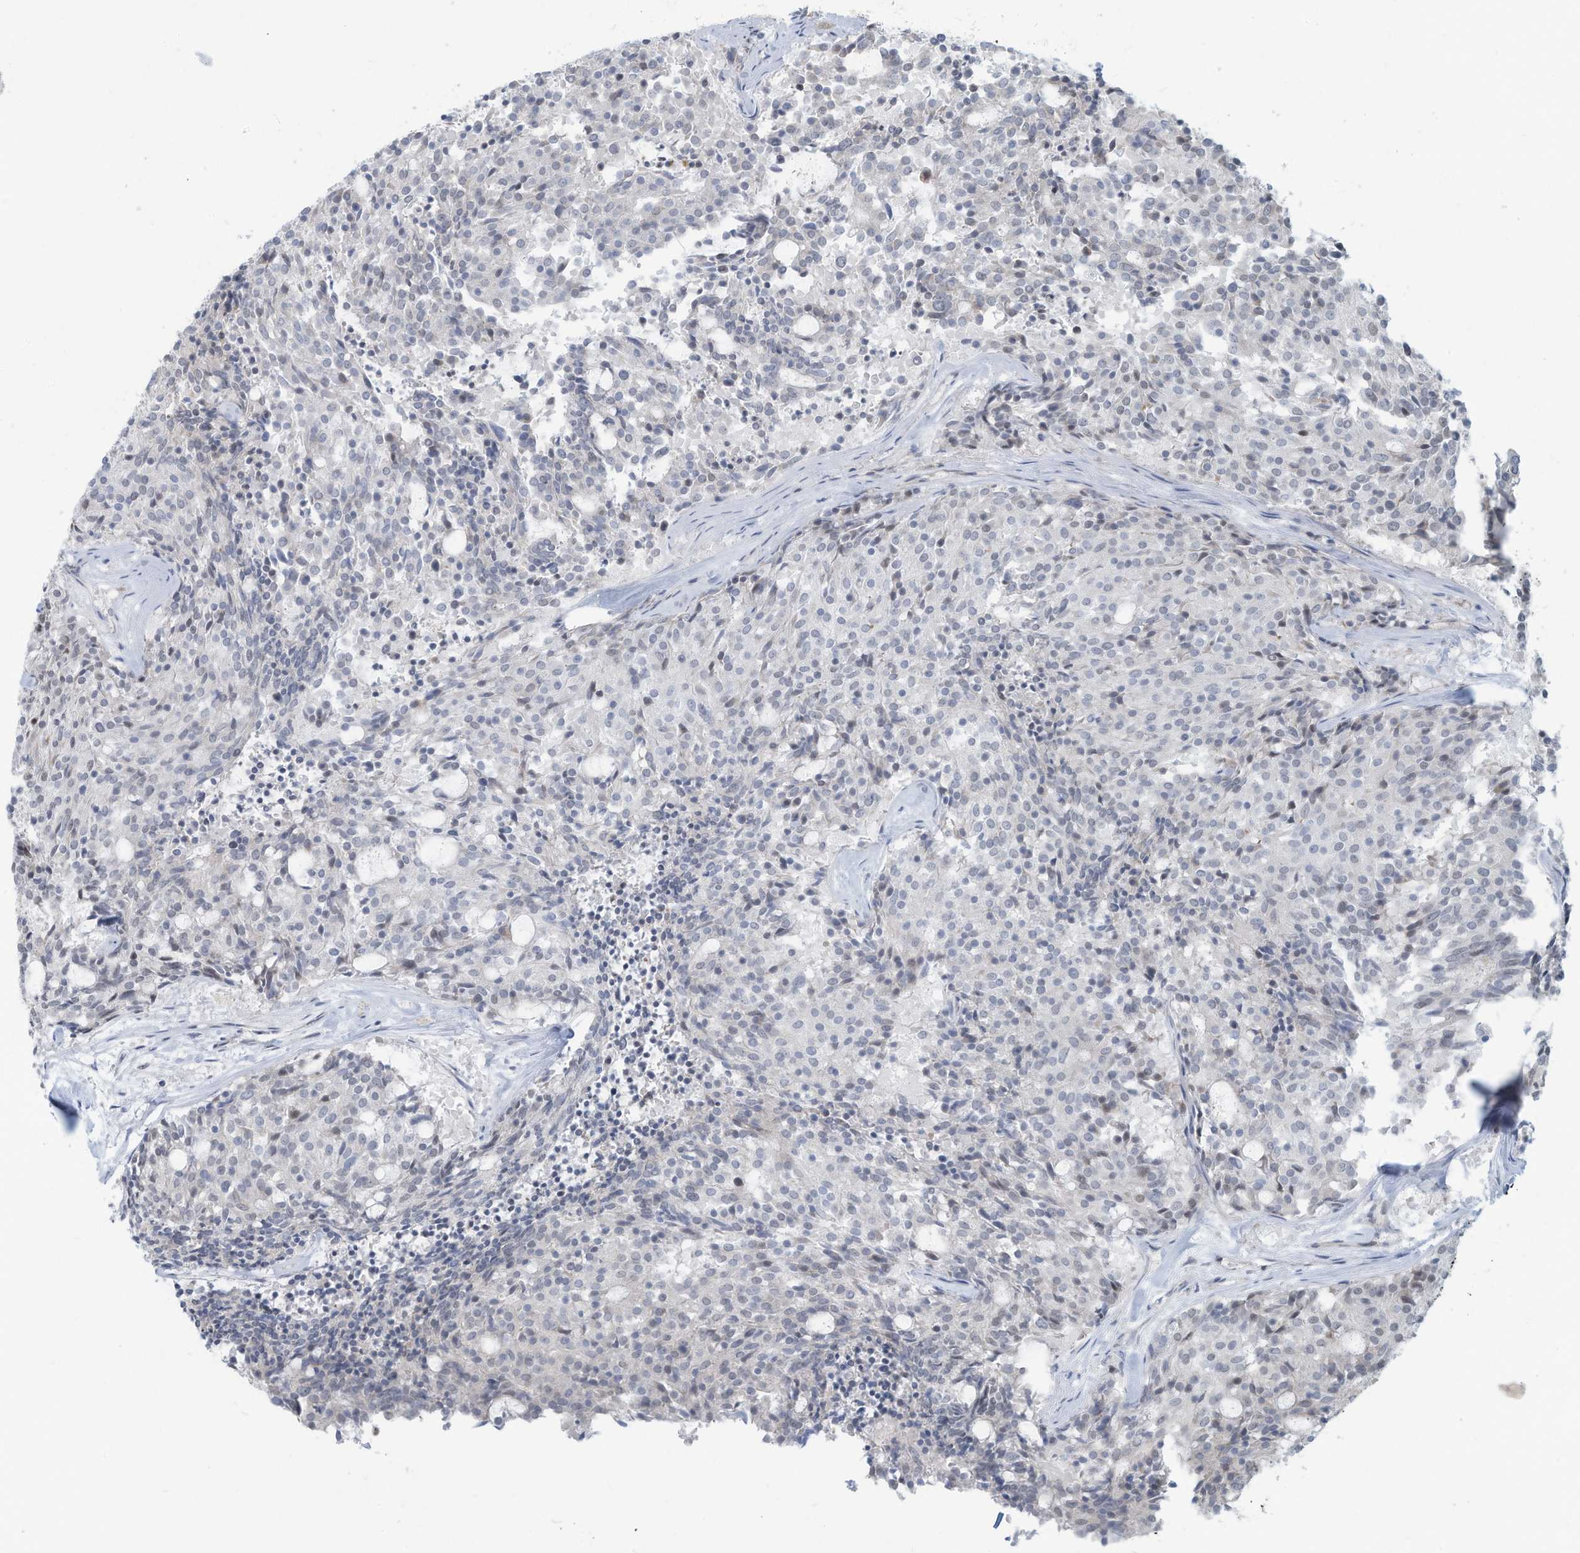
{"staining": {"intensity": "negative", "quantity": "none", "location": "none"}, "tissue": "carcinoid", "cell_type": "Tumor cells", "image_type": "cancer", "snomed": [{"axis": "morphology", "description": "Carcinoid, malignant, NOS"}, {"axis": "topography", "description": "Pancreas"}], "caption": "Immunohistochemical staining of human carcinoid (malignant) demonstrates no significant expression in tumor cells.", "gene": "SARNP", "patient": {"sex": "female", "age": 54}}